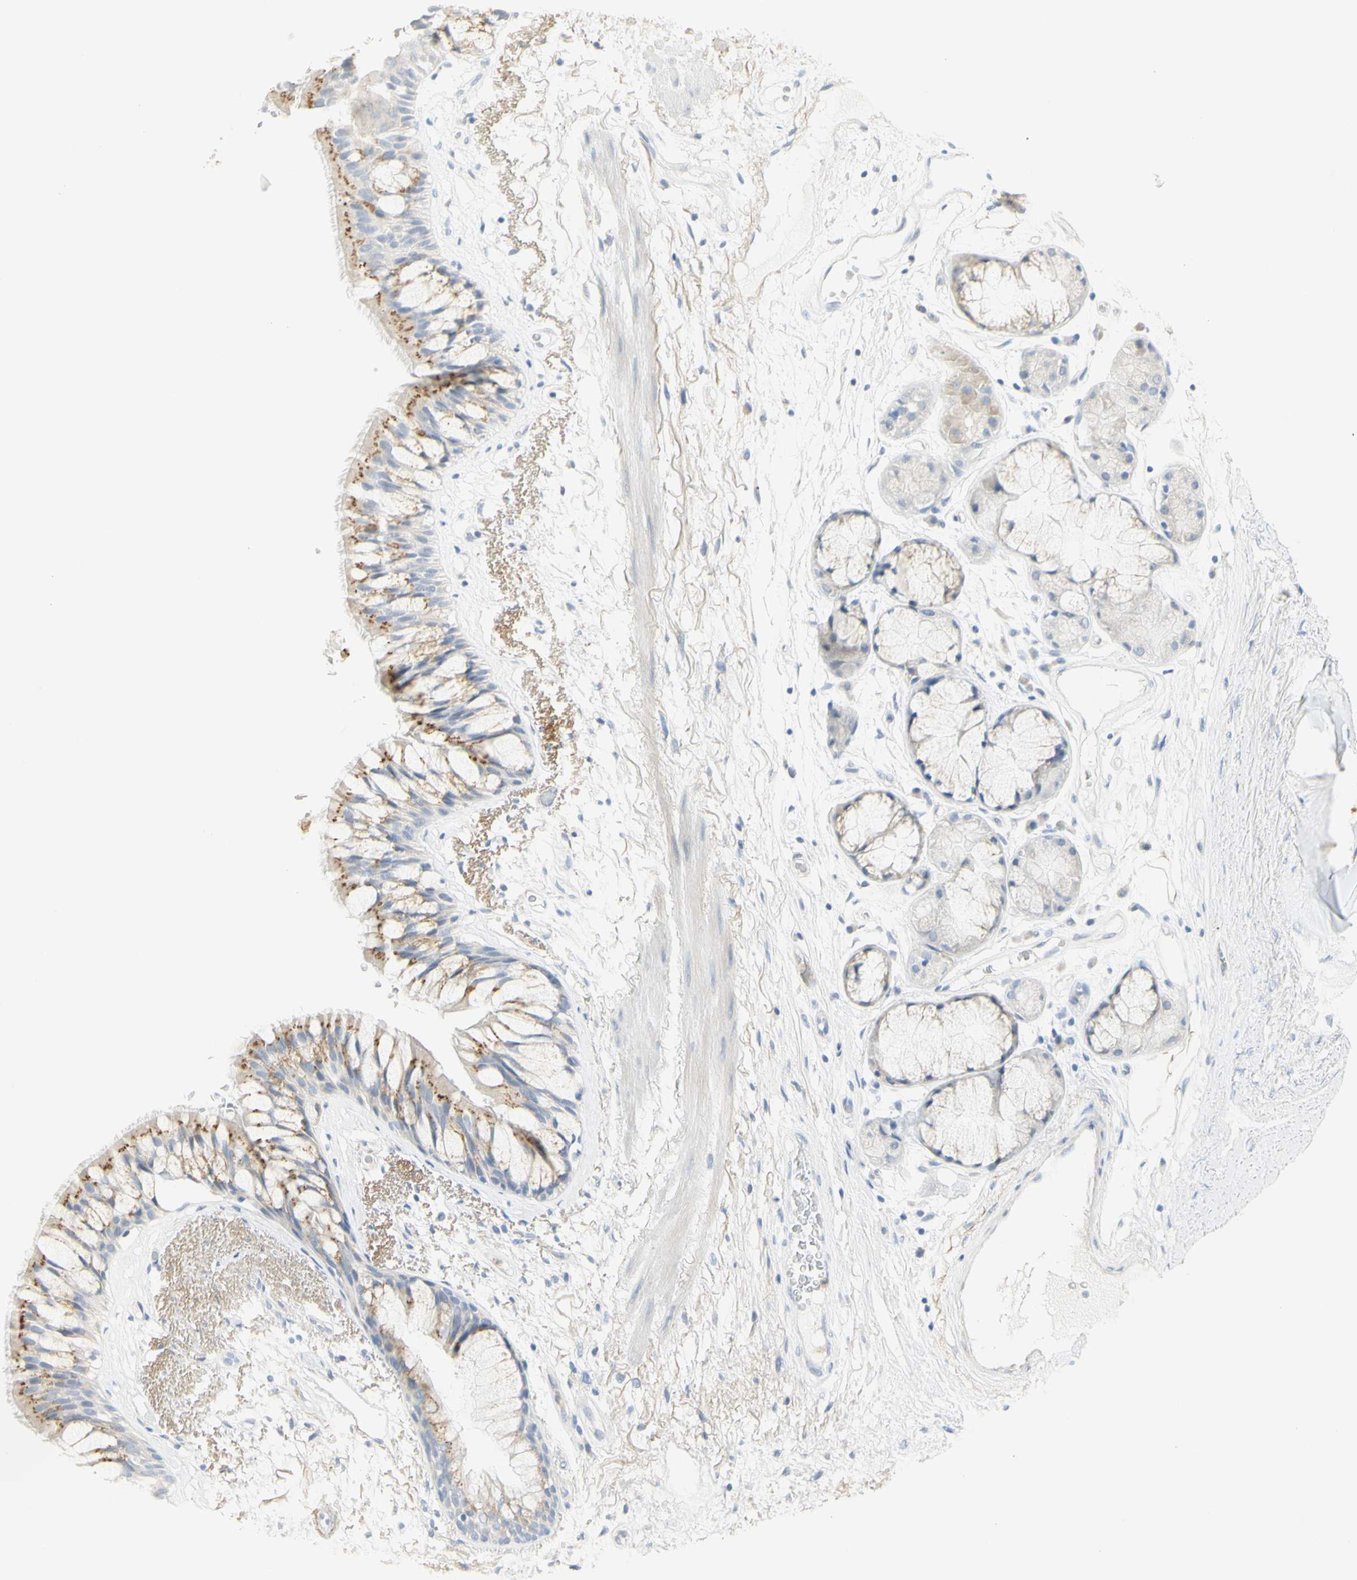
{"staining": {"intensity": "moderate", "quantity": ">75%", "location": "cytoplasmic/membranous"}, "tissue": "bronchus", "cell_type": "Respiratory epithelial cells", "image_type": "normal", "snomed": [{"axis": "morphology", "description": "Normal tissue, NOS"}, {"axis": "topography", "description": "Bronchus"}], "caption": "Immunohistochemical staining of unremarkable human bronchus demonstrates moderate cytoplasmic/membranous protein staining in about >75% of respiratory epithelial cells. Using DAB (brown) and hematoxylin (blue) stains, captured at high magnification using brightfield microscopy.", "gene": "B4GALNT3", "patient": {"sex": "male", "age": 66}}